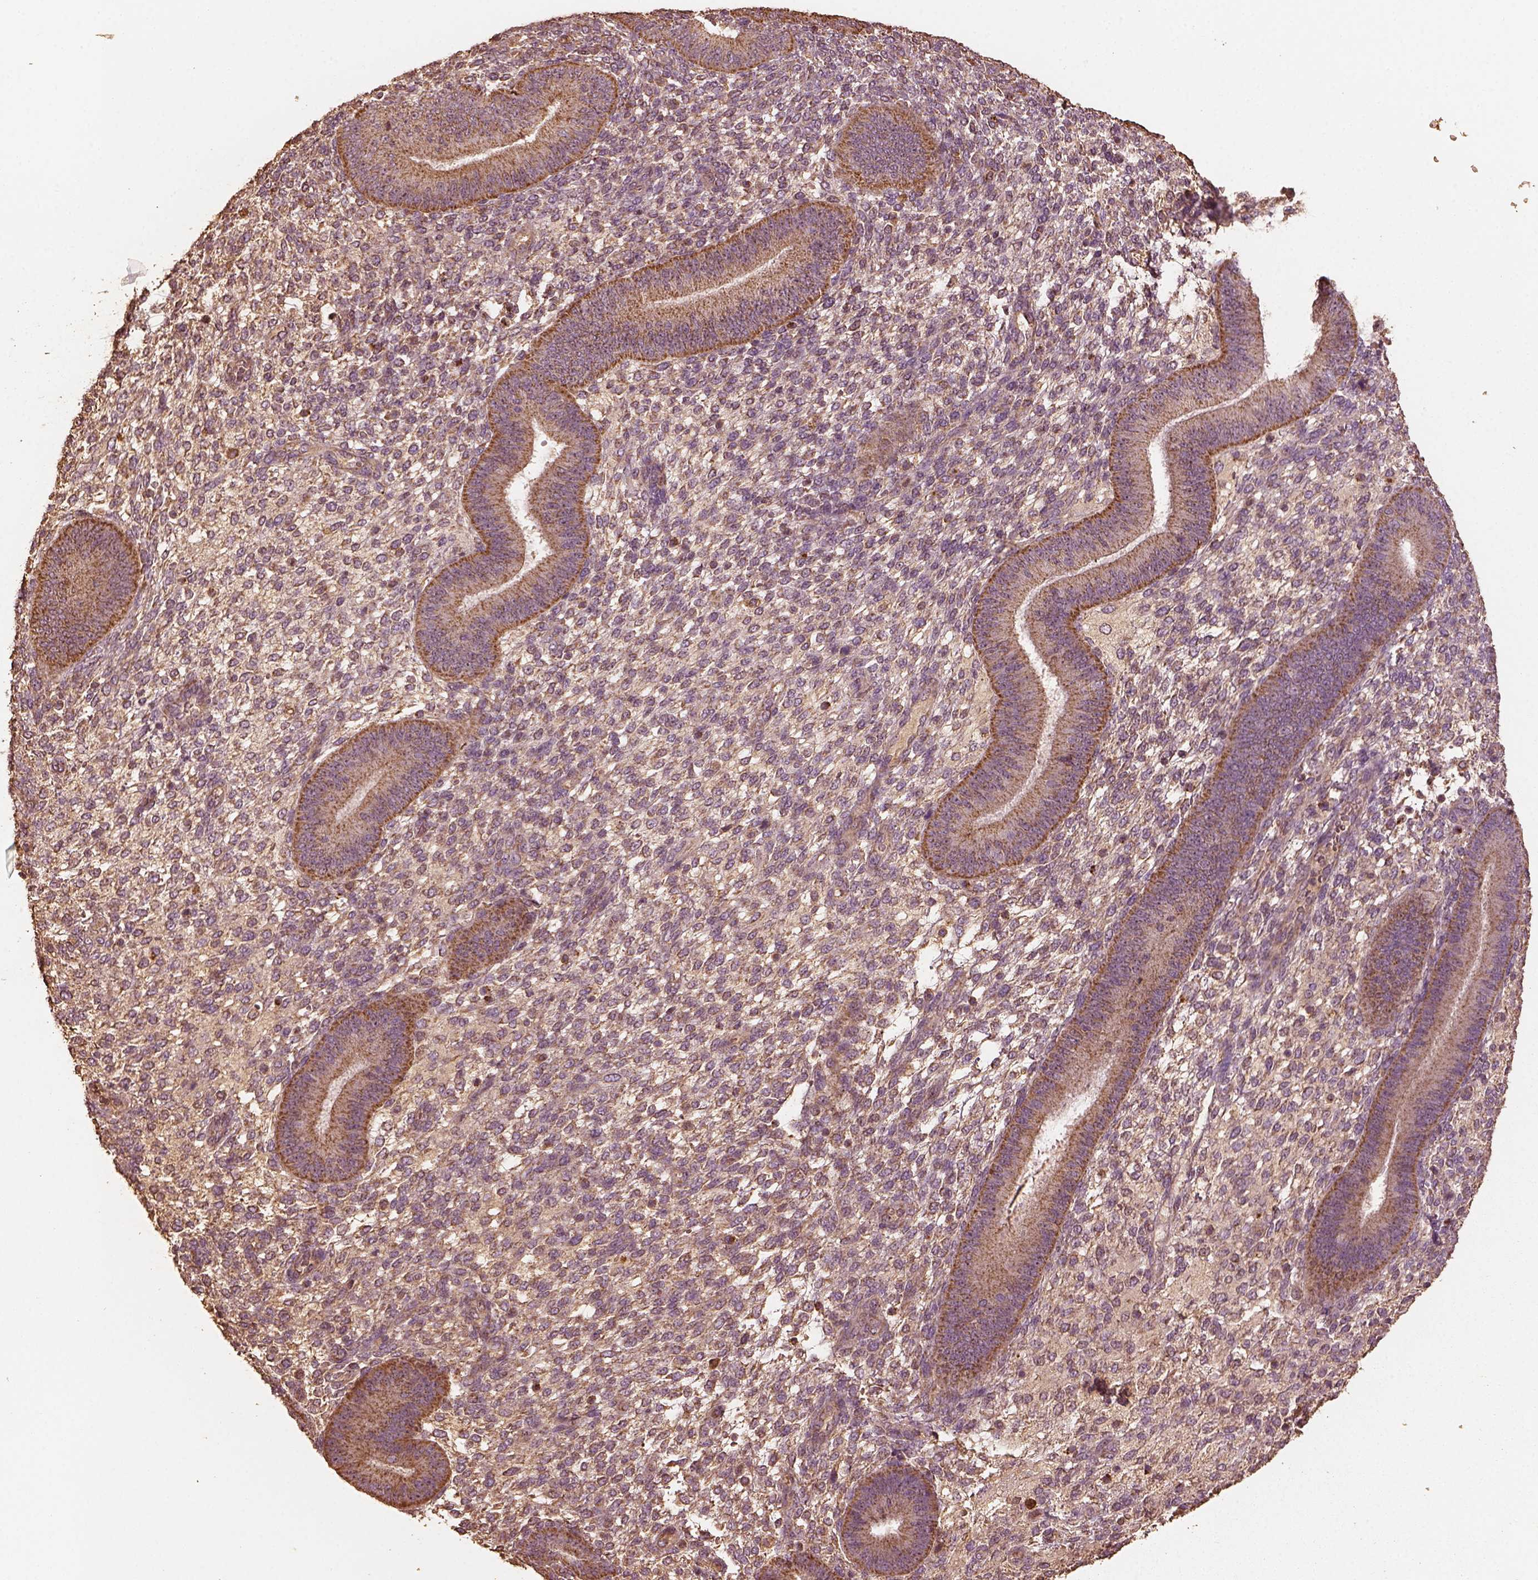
{"staining": {"intensity": "weak", "quantity": "25%-75%", "location": "cytoplasmic/membranous"}, "tissue": "endometrium", "cell_type": "Cells in endometrial stroma", "image_type": "normal", "snomed": [{"axis": "morphology", "description": "Normal tissue, NOS"}, {"axis": "topography", "description": "Endometrium"}], "caption": "Human endometrium stained for a protein (brown) shows weak cytoplasmic/membranous positive staining in approximately 25%-75% of cells in endometrial stroma.", "gene": "PTGES2", "patient": {"sex": "female", "age": 39}}